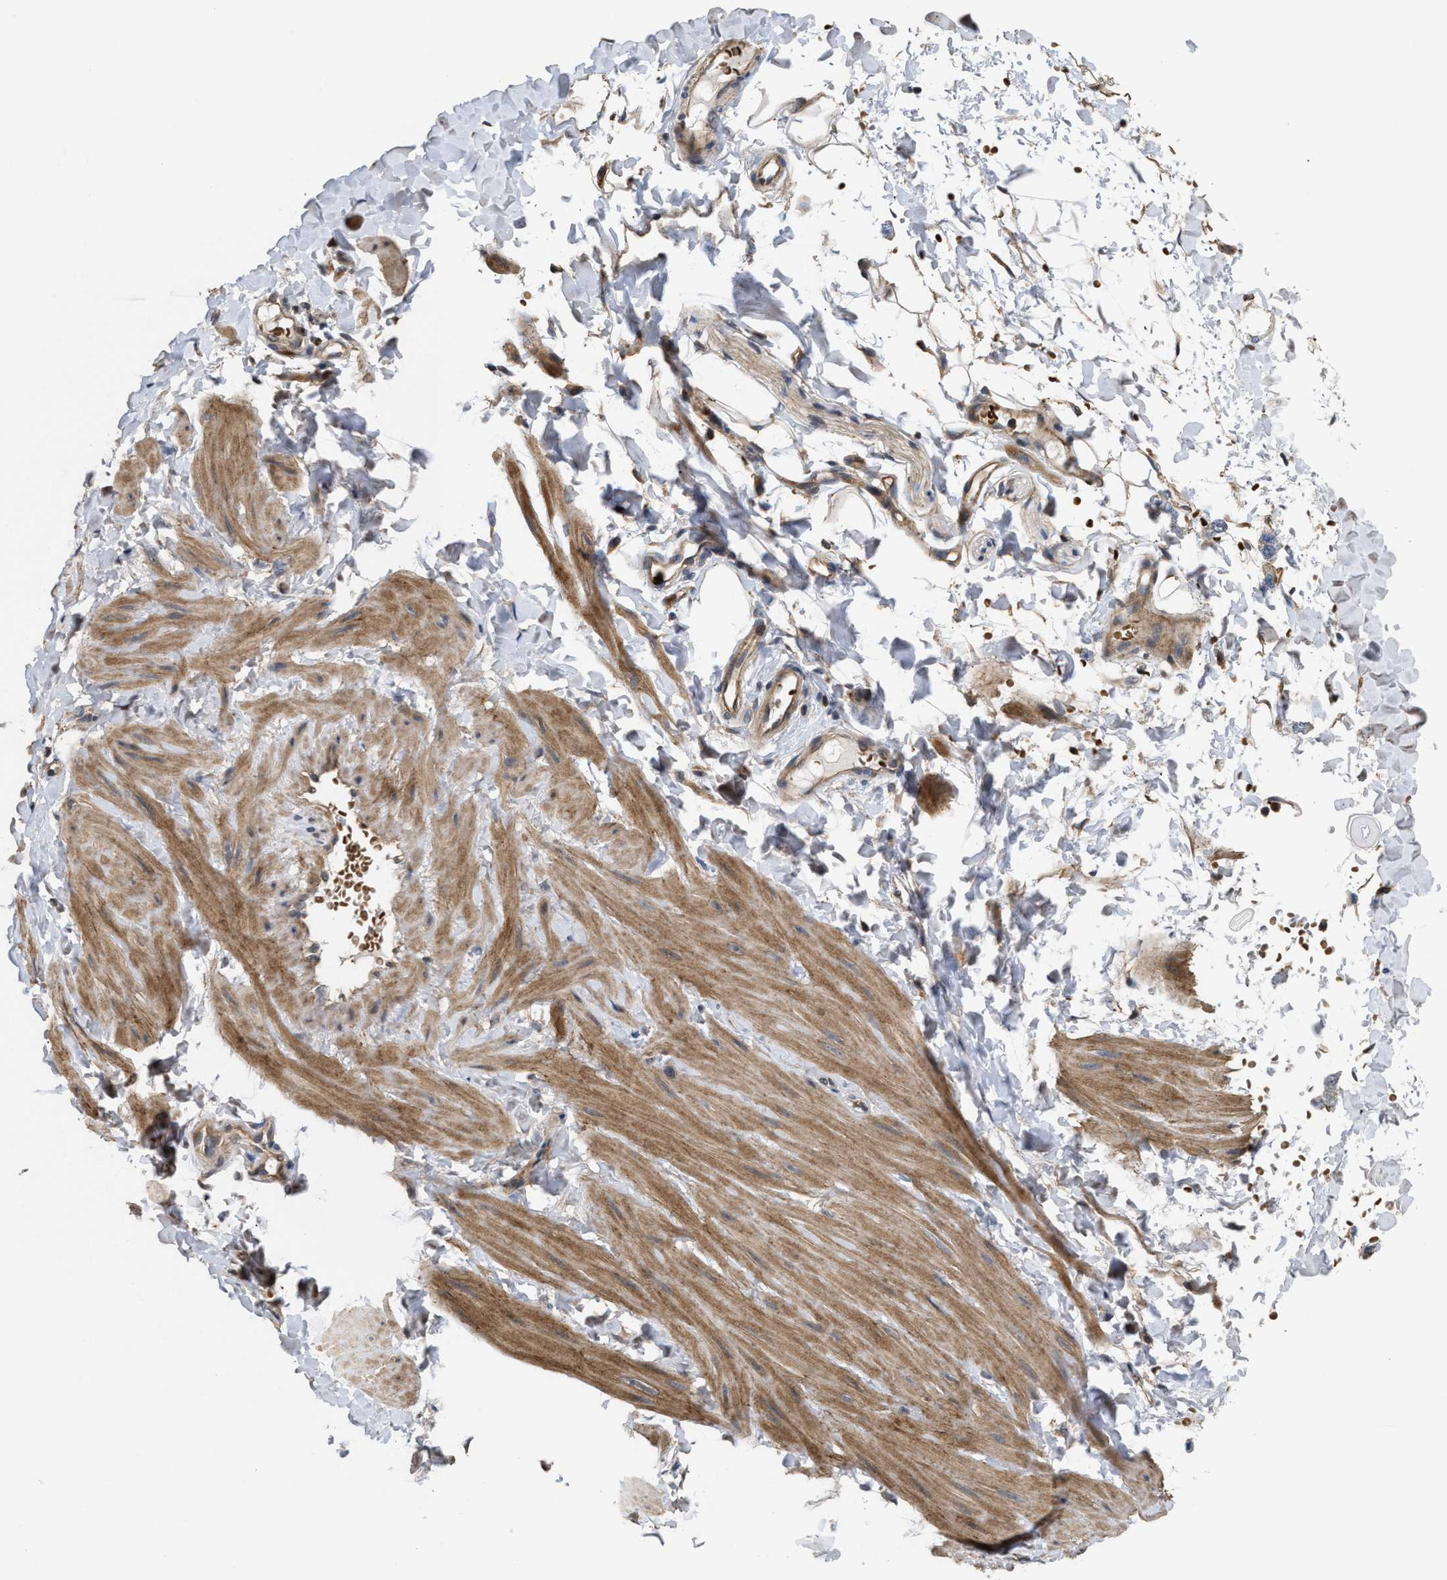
{"staining": {"intensity": "moderate", "quantity": ">75%", "location": "cytoplasmic/membranous"}, "tissue": "adipose tissue", "cell_type": "Adipocytes", "image_type": "normal", "snomed": [{"axis": "morphology", "description": "Normal tissue, NOS"}, {"axis": "topography", "description": "Adipose tissue"}, {"axis": "topography", "description": "Vascular tissue"}, {"axis": "topography", "description": "Peripheral nerve tissue"}], "caption": "High-magnification brightfield microscopy of normal adipose tissue stained with DAB (brown) and counterstained with hematoxylin (blue). adipocytes exhibit moderate cytoplasmic/membranous staining is identified in approximately>75% of cells. The staining was performed using DAB (3,3'-diaminobenzidine) to visualize the protein expression in brown, while the nuclei were stained in blue with hematoxylin (Magnification: 20x).", "gene": "PTPRE", "patient": {"sex": "male", "age": 25}}